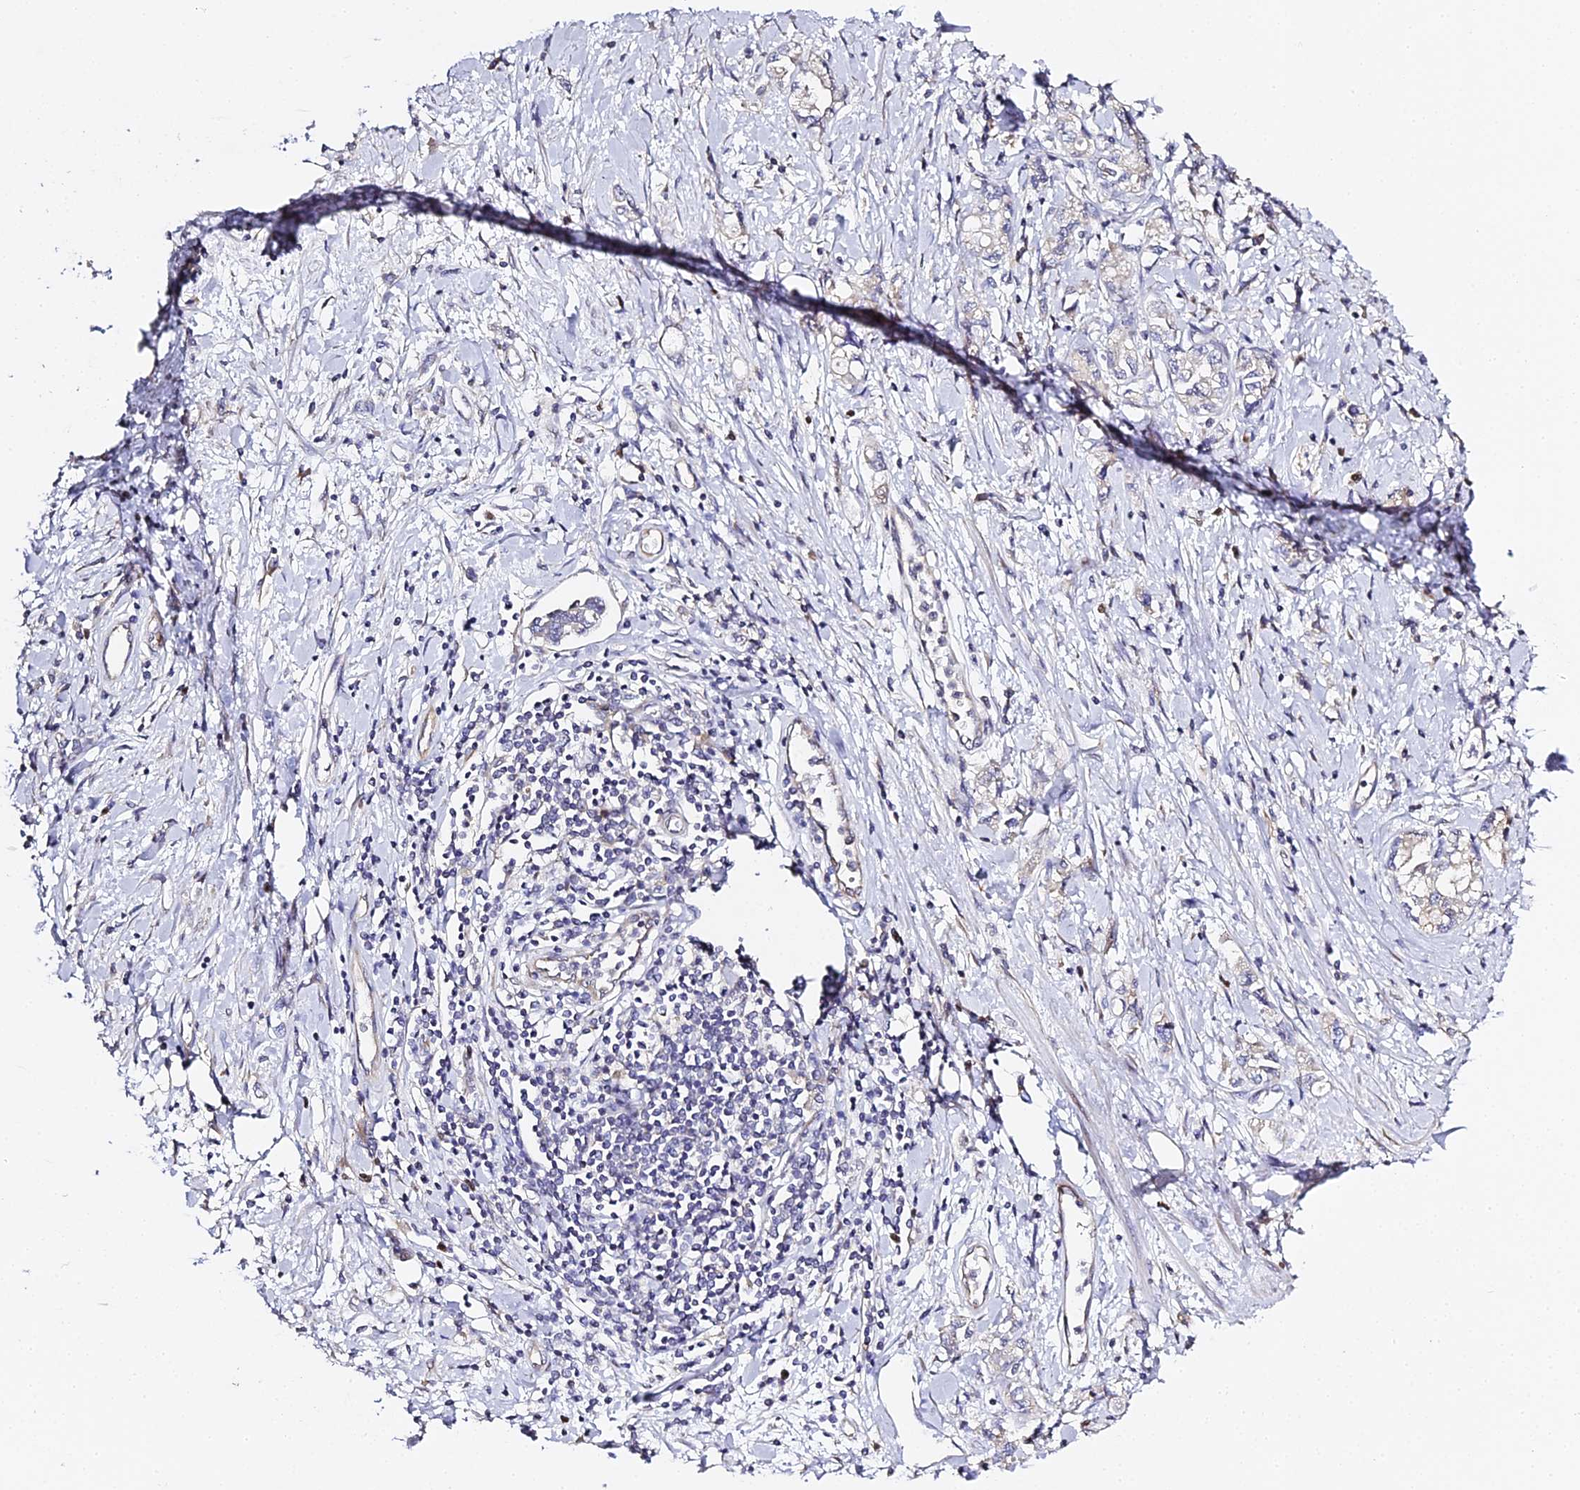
{"staining": {"intensity": "negative", "quantity": "none", "location": "none"}, "tissue": "stomach cancer", "cell_type": "Tumor cells", "image_type": "cancer", "snomed": [{"axis": "morphology", "description": "Adenocarcinoma, NOS"}, {"axis": "topography", "description": "Stomach"}], "caption": "There is no significant positivity in tumor cells of stomach adenocarcinoma.", "gene": "SERP1", "patient": {"sex": "female", "age": 76}}